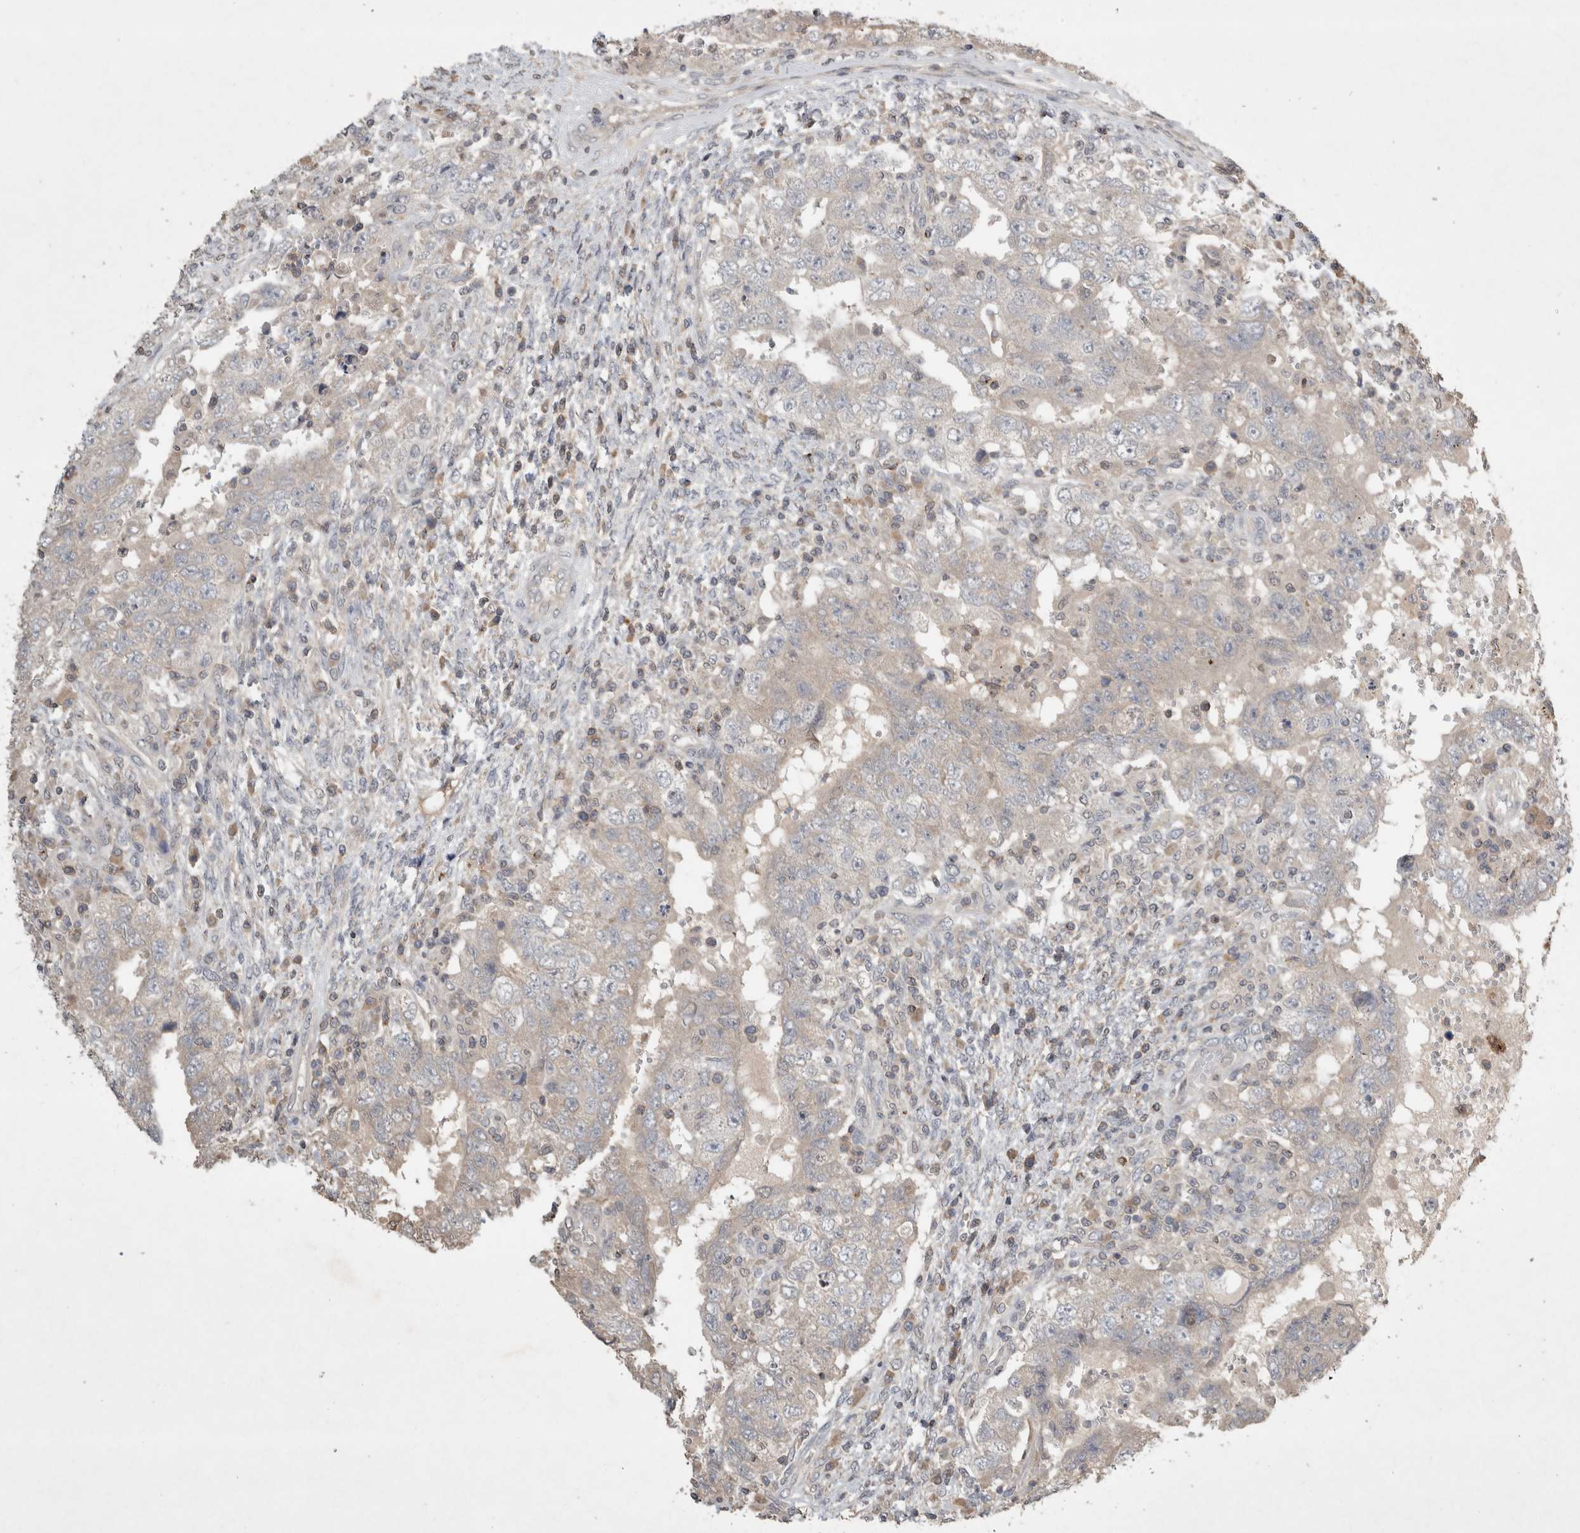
{"staining": {"intensity": "negative", "quantity": "none", "location": "none"}, "tissue": "testis cancer", "cell_type": "Tumor cells", "image_type": "cancer", "snomed": [{"axis": "morphology", "description": "Carcinoma, Embryonal, NOS"}, {"axis": "topography", "description": "Testis"}], "caption": "IHC of human testis embryonal carcinoma shows no positivity in tumor cells.", "gene": "SERAC1", "patient": {"sex": "male", "age": 26}}